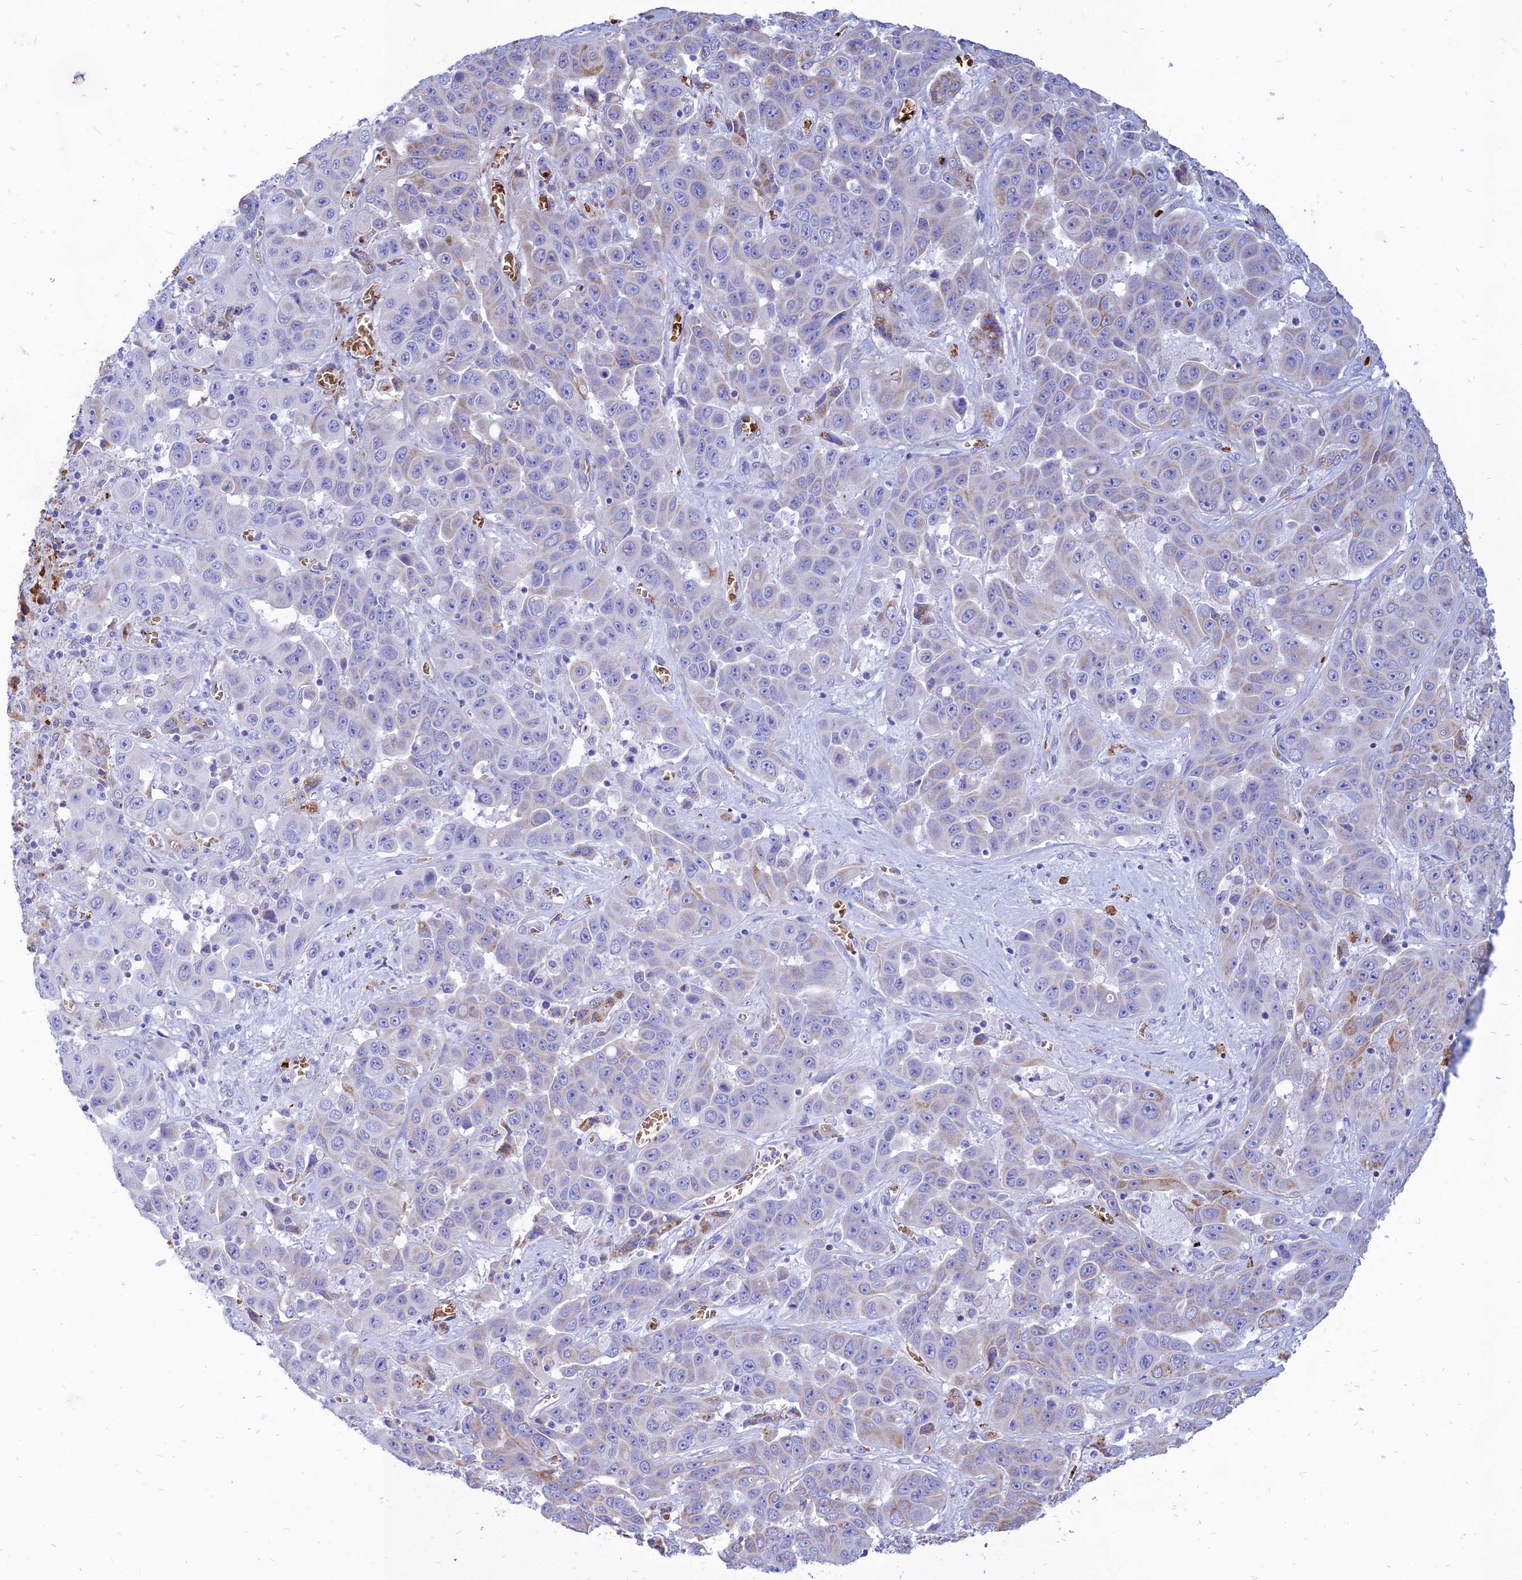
{"staining": {"intensity": "negative", "quantity": "none", "location": "none"}, "tissue": "liver cancer", "cell_type": "Tumor cells", "image_type": "cancer", "snomed": [{"axis": "morphology", "description": "Cholangiocarcinoma"}, {"axis": "topography", "description": "Liver"}], "caption": "Tumor cells show no significant protein expression in liver cholangiocarcinoma. (Brightfield microscopy of DAB (3,3'-diaminobenzidine) immunohistochemistry (IHC) at high magnification).", "gene": "HHAT", "patient": {"sex": "female", "age": 52}}